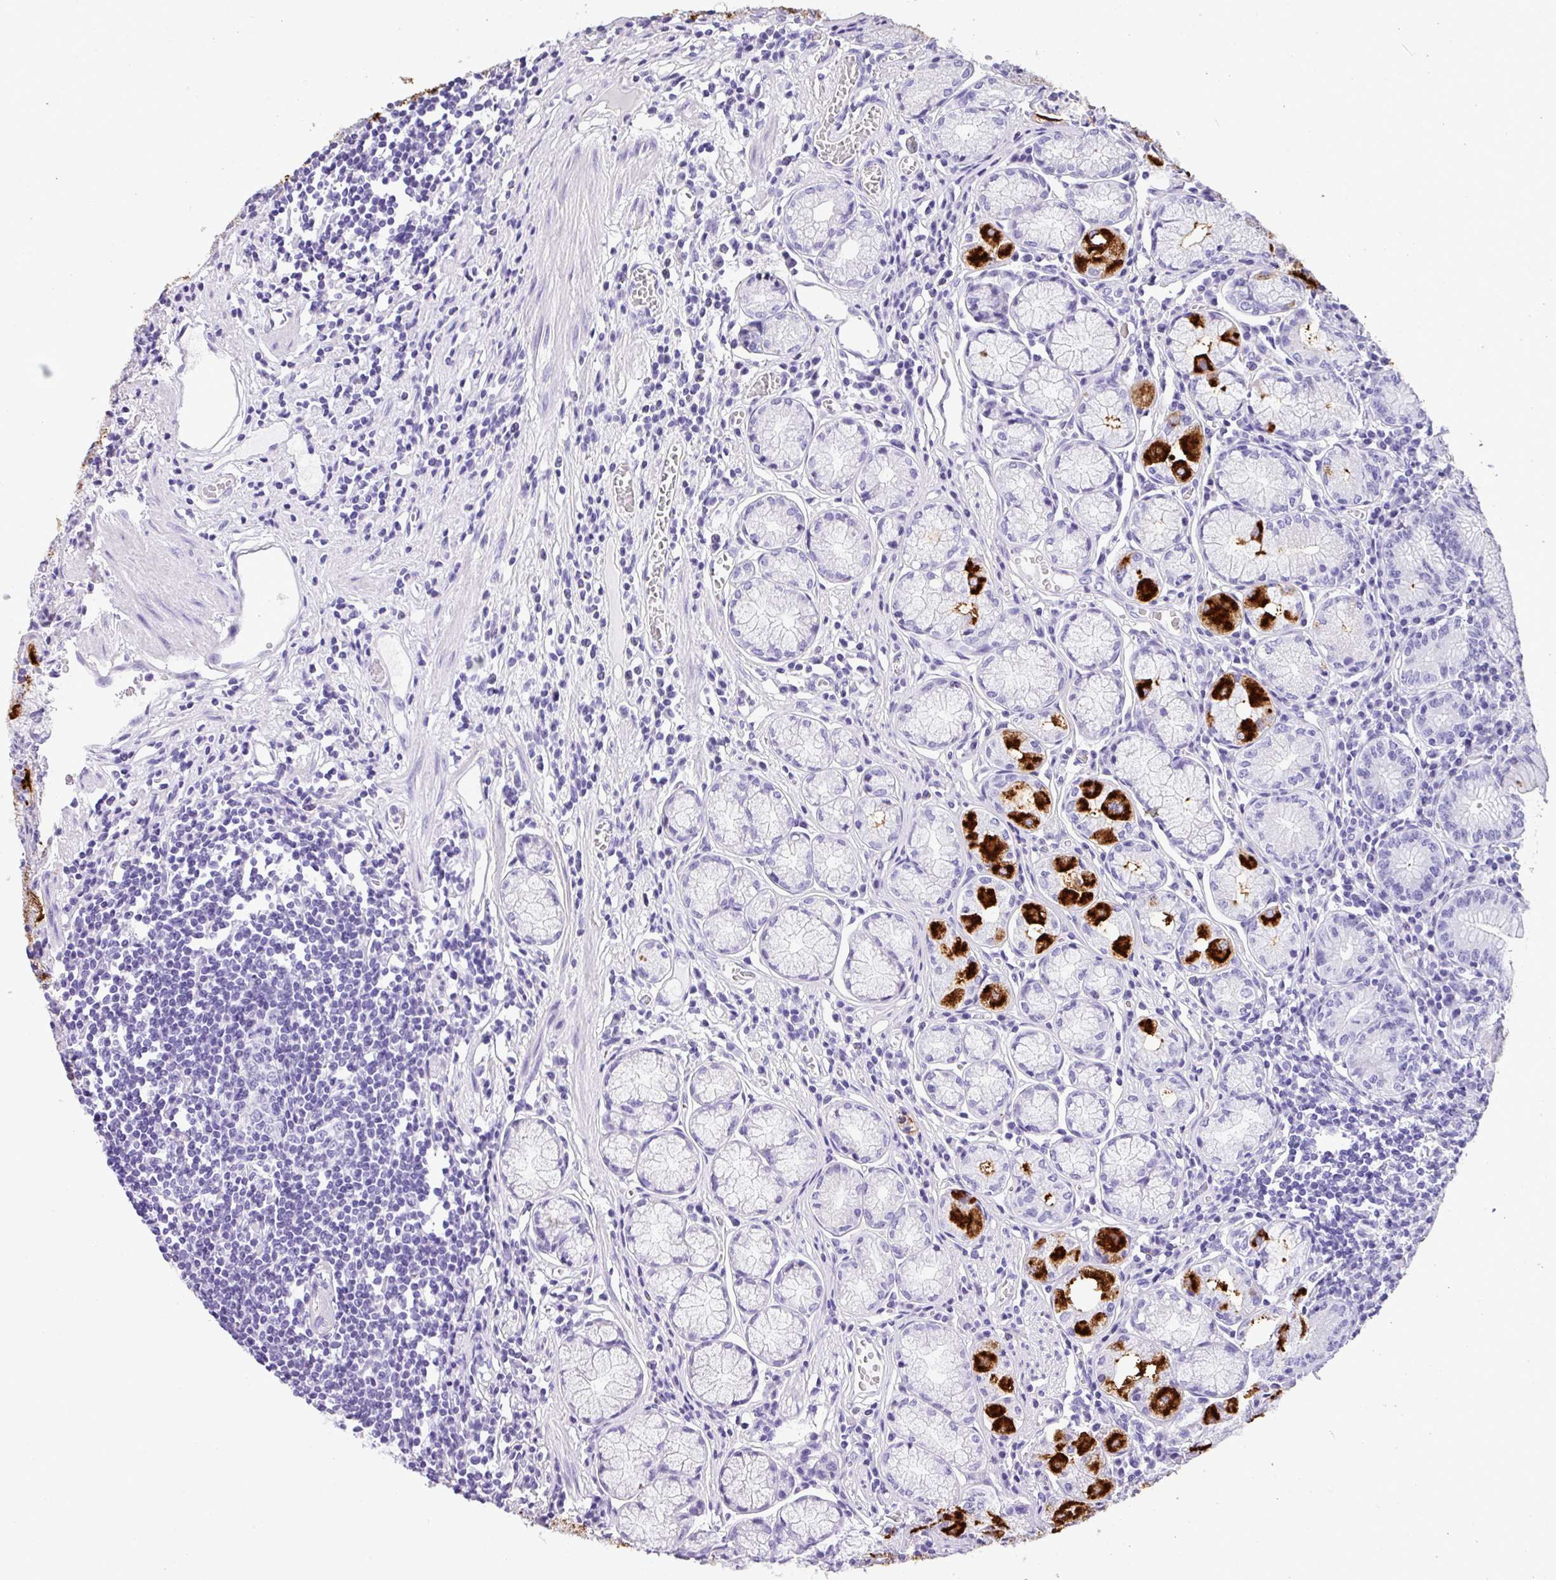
{"staining": {"intensity": "strong", "quantity": "25%-75%", "location": "cytoplasmic/membranous"}, "tissue": "stomach", "cell_type": "Glandular cells", "image_type": "normal", "snomed": [{"axis": "morphology", "description": "Normal tissue, NOS"}, {"axis": "topography", "description": "Stomach"}], "caption": "Protein expression analysis of normal stomach displays strong cytoplasmic/membranous expression in about 25%-75% of glandular cells.", "gene": "MUC21", "patient": {"sex": "male", "age": 55}}